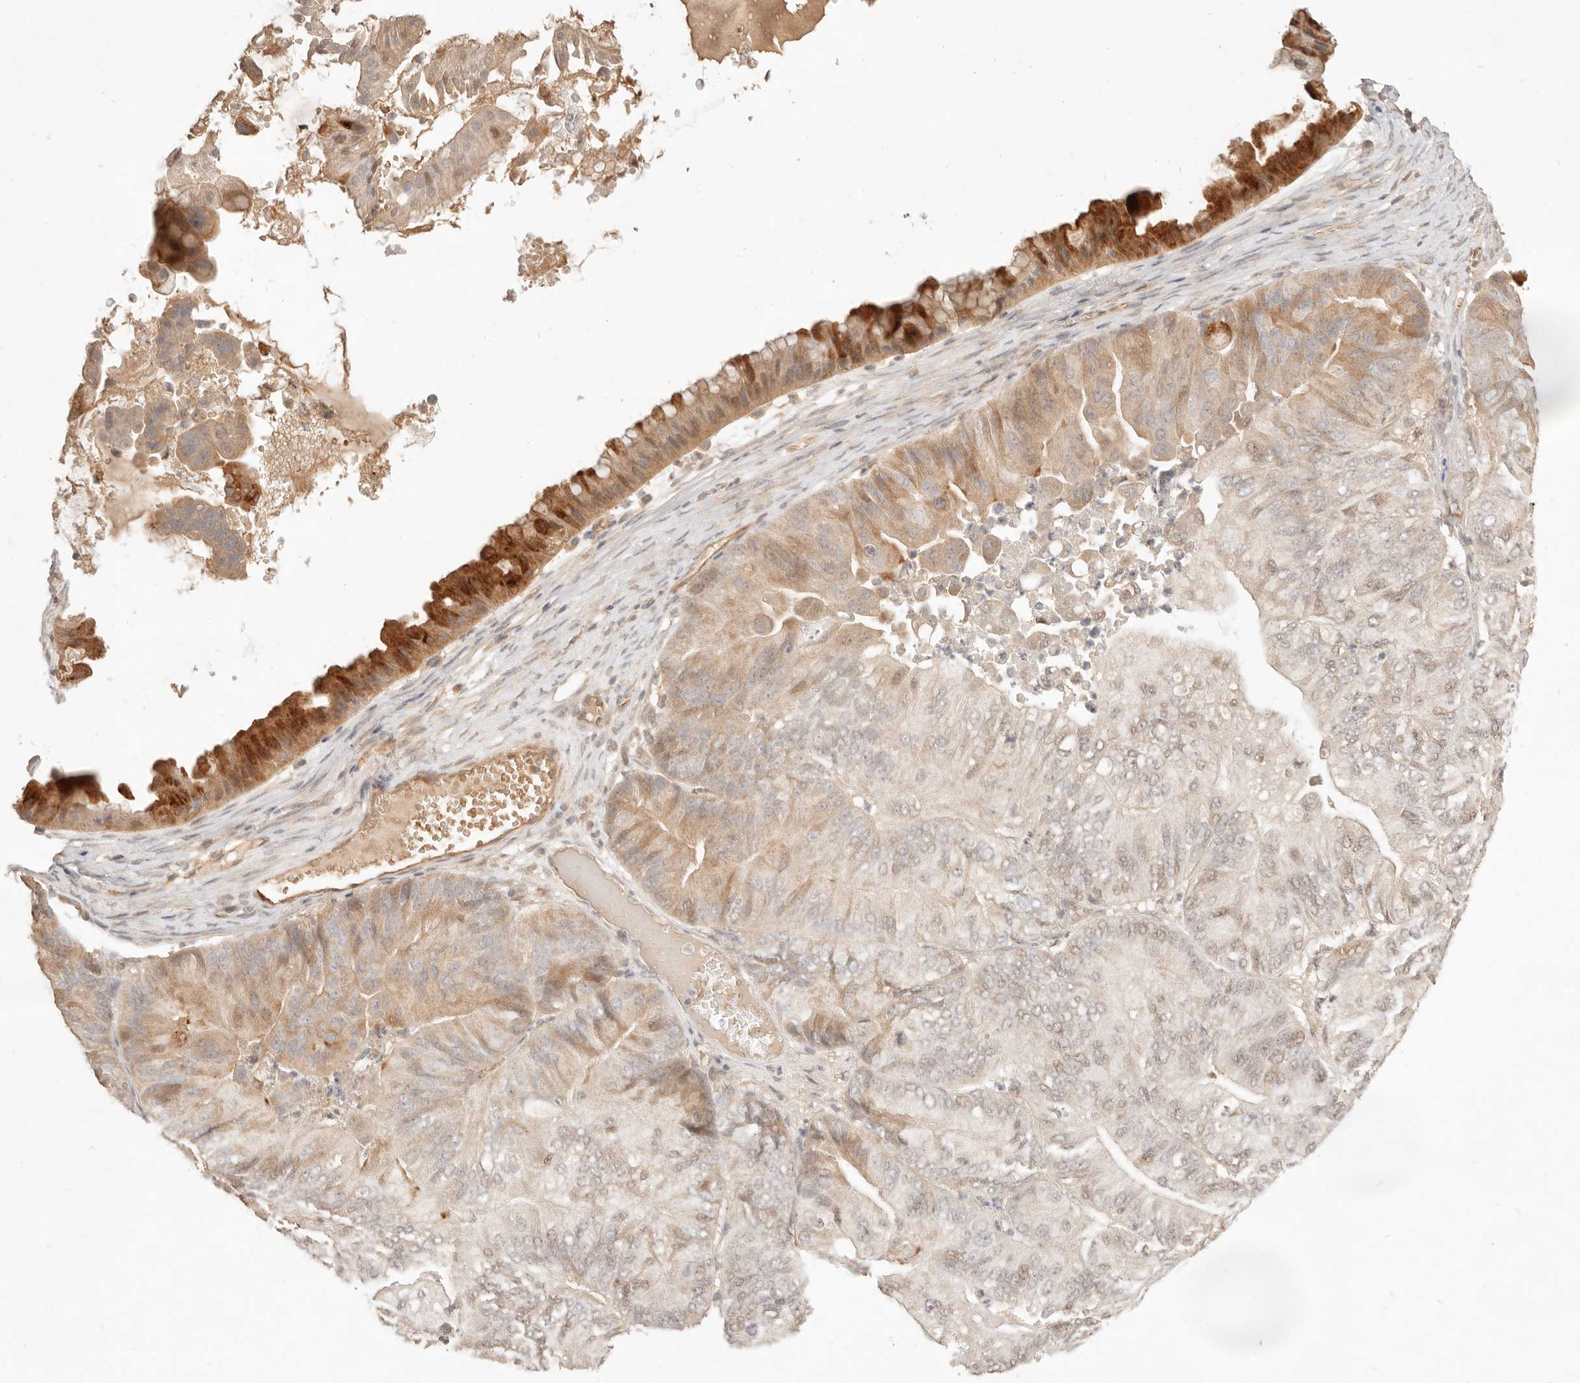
{"staining": {"intensity": "moderate", "quantity": ">75%", "location": "cytoplasmic/membranous,nuclear"}, "tissue": "ovarian cancer", "cell_type": "Tumor cells", "image_type": "cancer", "snomed": [{"axis": "morphology", "description": "Cystadenocarcinoma, mucinous, NOS"}, {"axis": "topography", "description": "Ovary"}], "caption": "Mucinous cystadenocarcinoma (ovarian) tissue exhibits moderate cytoplasmic/membranous and nuclear staining in approximately >75% of tumor cells", "gene": "MEP1A", "patient": {"sex": "female", "age": 61}}